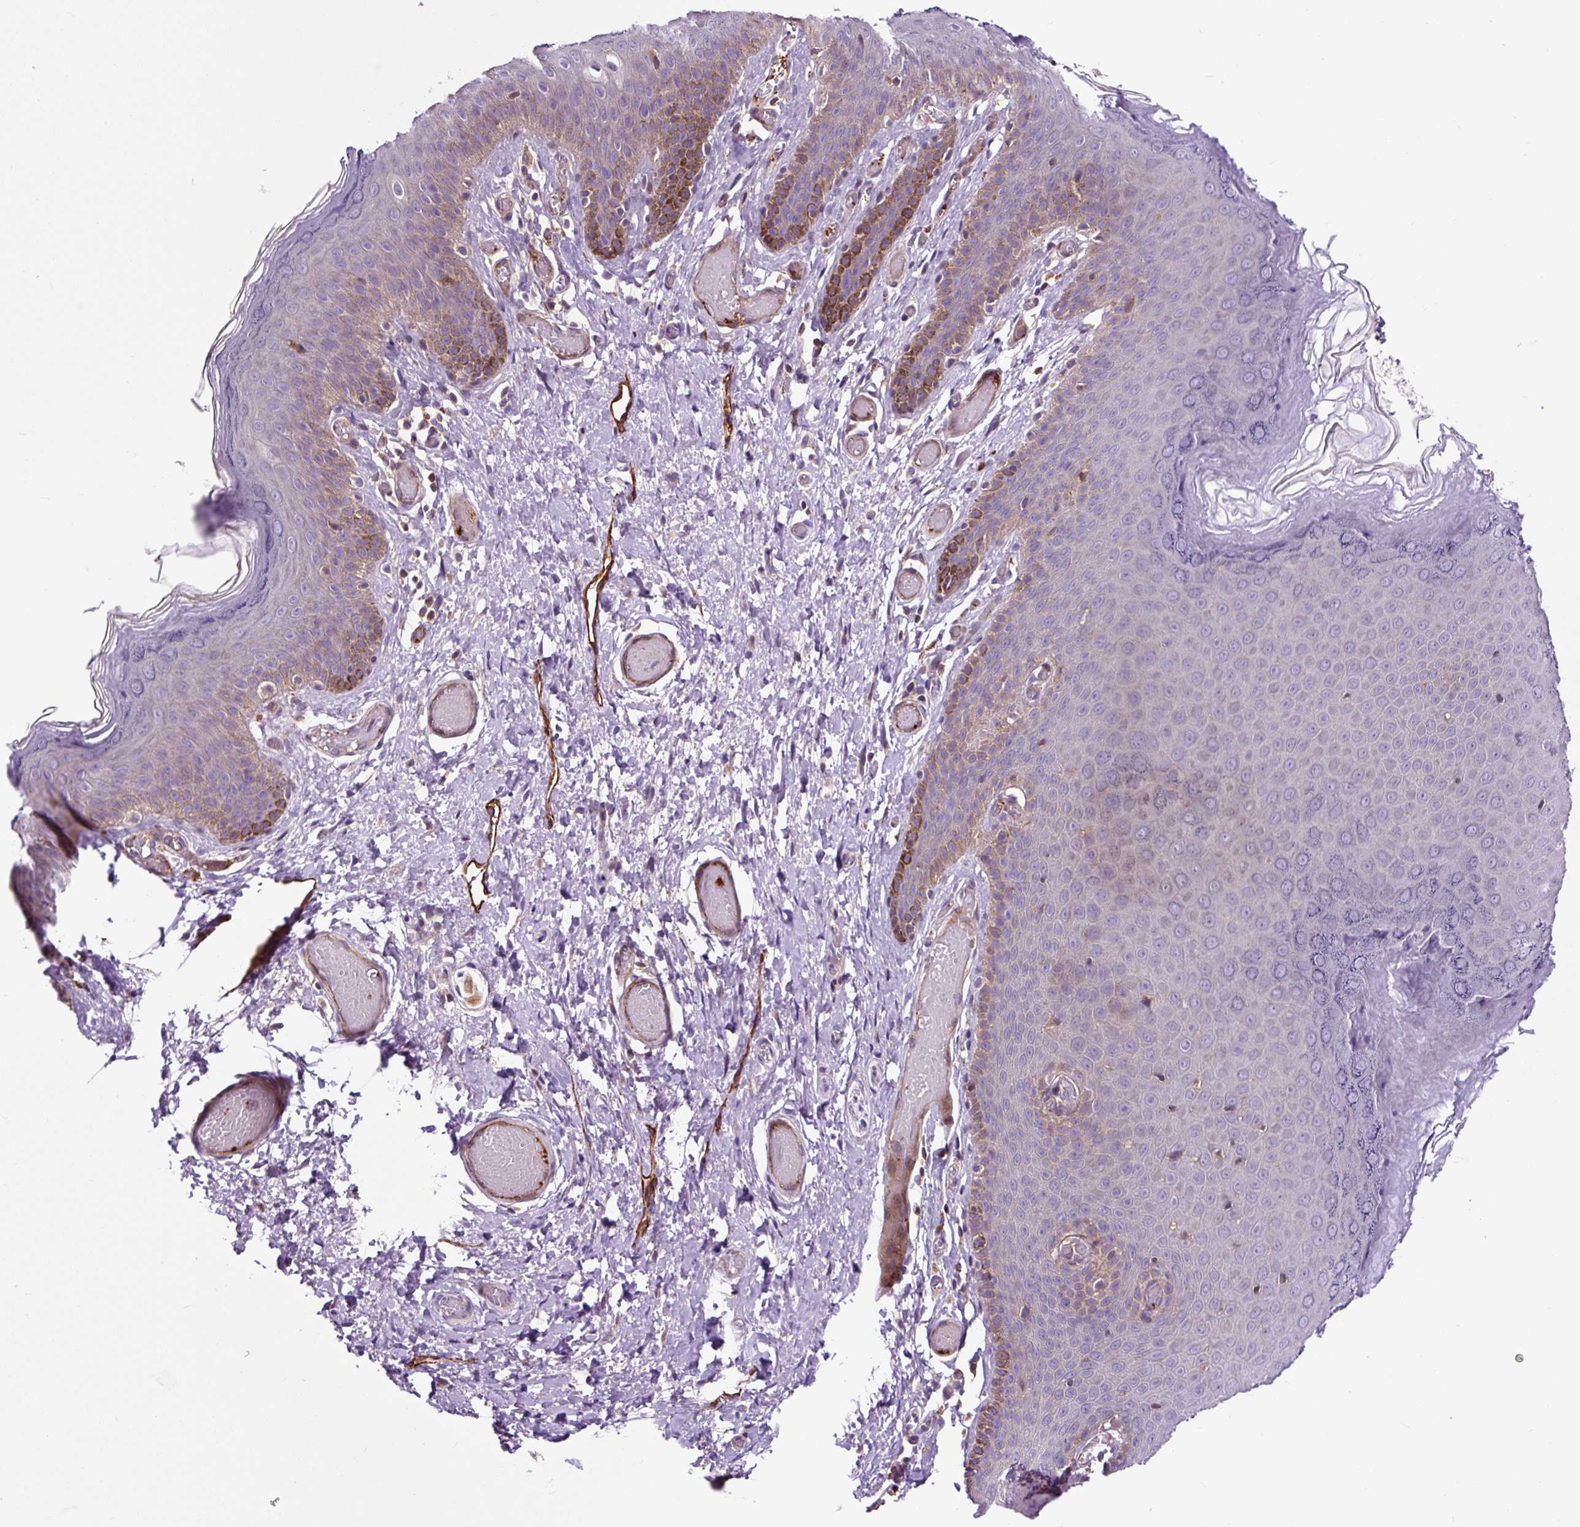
{"staining": {"intensity": "moderate", "quantity": "<25%", "location": "cytoplasmic/membranous"}, "tissue": "skin", "cell_type": "Epidermal cells", "image_type": "normal", "snomed": [{"axis": "morphology", "description": "Normal tissue, NOS"}, {"axis": "topography", "description": "Anal"}], "caption": "Skin stained with DAB (3,3'-diaminobenzidine) IHC exhibits low levels of moderate cytoplasmic/membranous expression in about <25% of epidermal cells.", "gene": "PCDHGB3", "patient": {"sex": "female", "age": 40}}